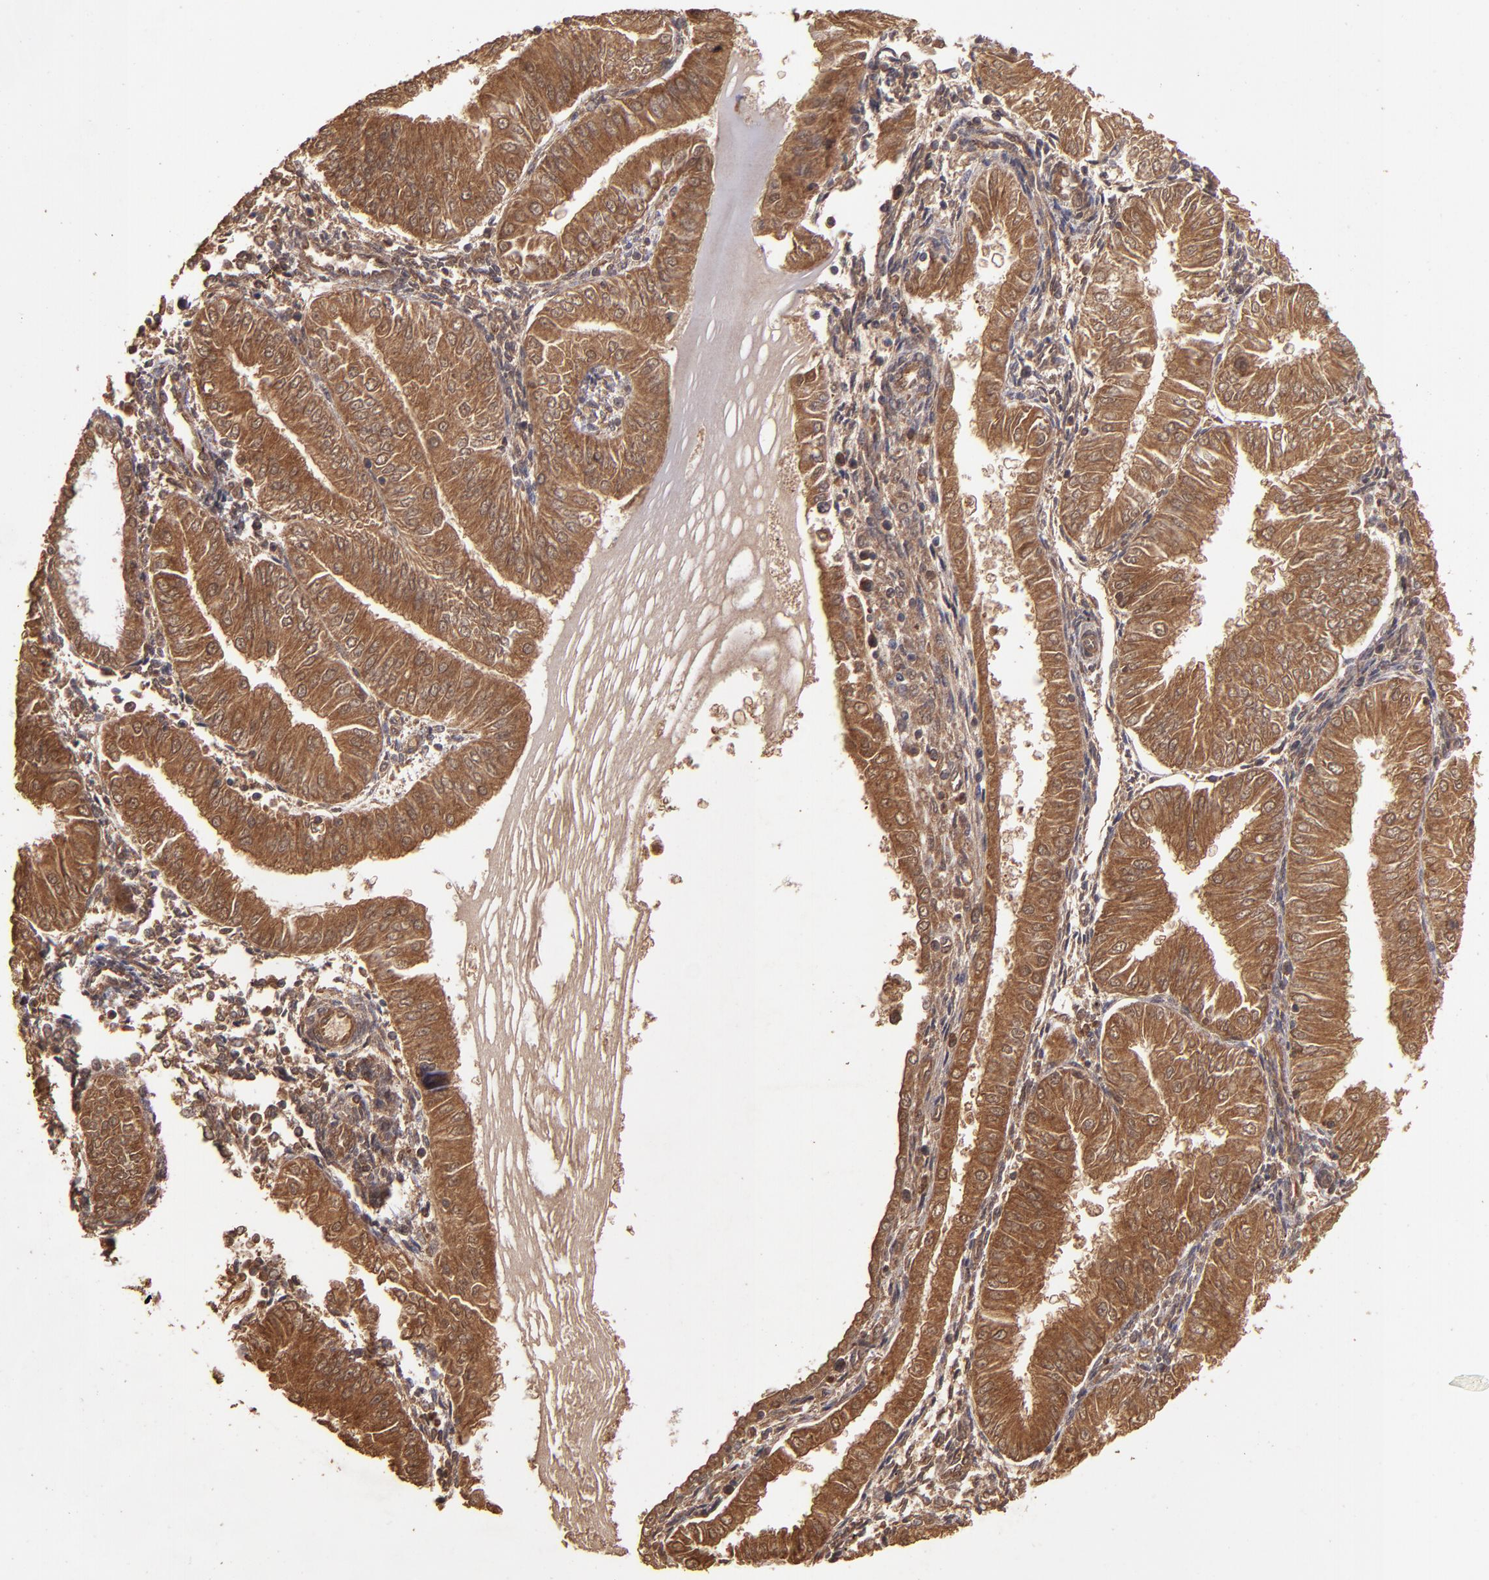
{"staining": {"intensity": "strong", "quantity": ">75%", "location": "cytoplasmic/membranous"}, "tissue": "endometrial cancer", "cell_type": "Tumor cells", "image_type": "cancer", "snomed": [{"axis": "morphology", "description": "Adenocarcinoma, NOS"}, {"axis": "topography", "description": "Endometrium"}], "caption": "Endometrial cancer (adenocarcinoma) was stained to show a protein in brown. There is high levels of strong cytoplasmic/membranous positivity in approximately >75% of tumor cells.", "gene": "TXNDC16", "patient": {"sex": "female", "age": 53}}